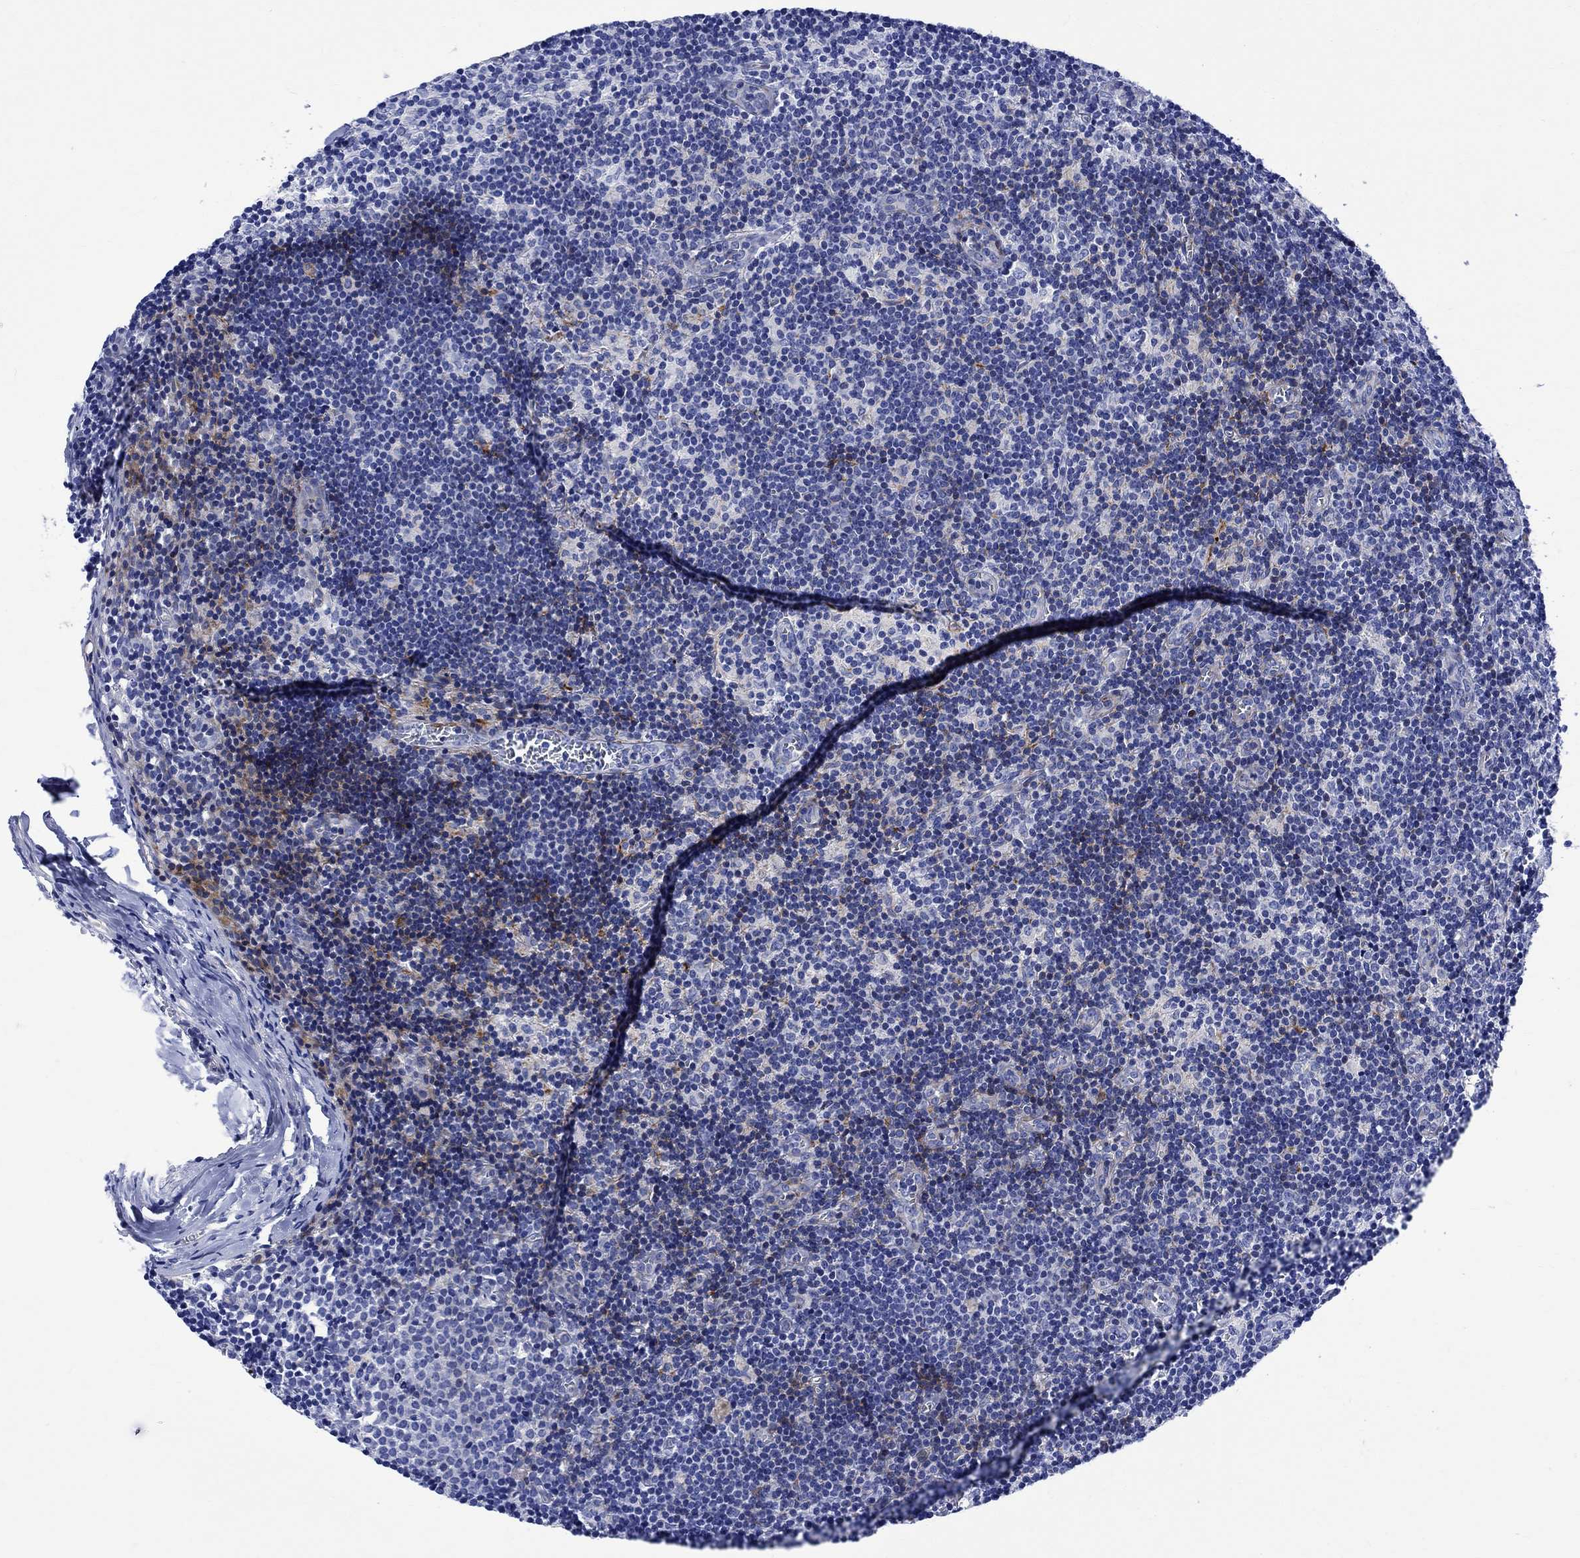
{"staining": {"intensity": "weak", "quantity": "25%-75%", "location": "cytoplasmic/membranous"}, "tissue": "lymph node", "cell_type": "Germinal center cells", "image_type": "normal", "snomed": [{"axis": "morphology", "description": "Normal tissue, NOS"}, {"axis": "topography", "description": "Lymph node"}], "caption": "Immunohistochemical staining of normal lymph node displays weak cytoplasmic/membranous protein positivity in about 25%-75% of germinal center cells.", "gene": "PARVB", "patient": {"sex": "female", "age": 52}}